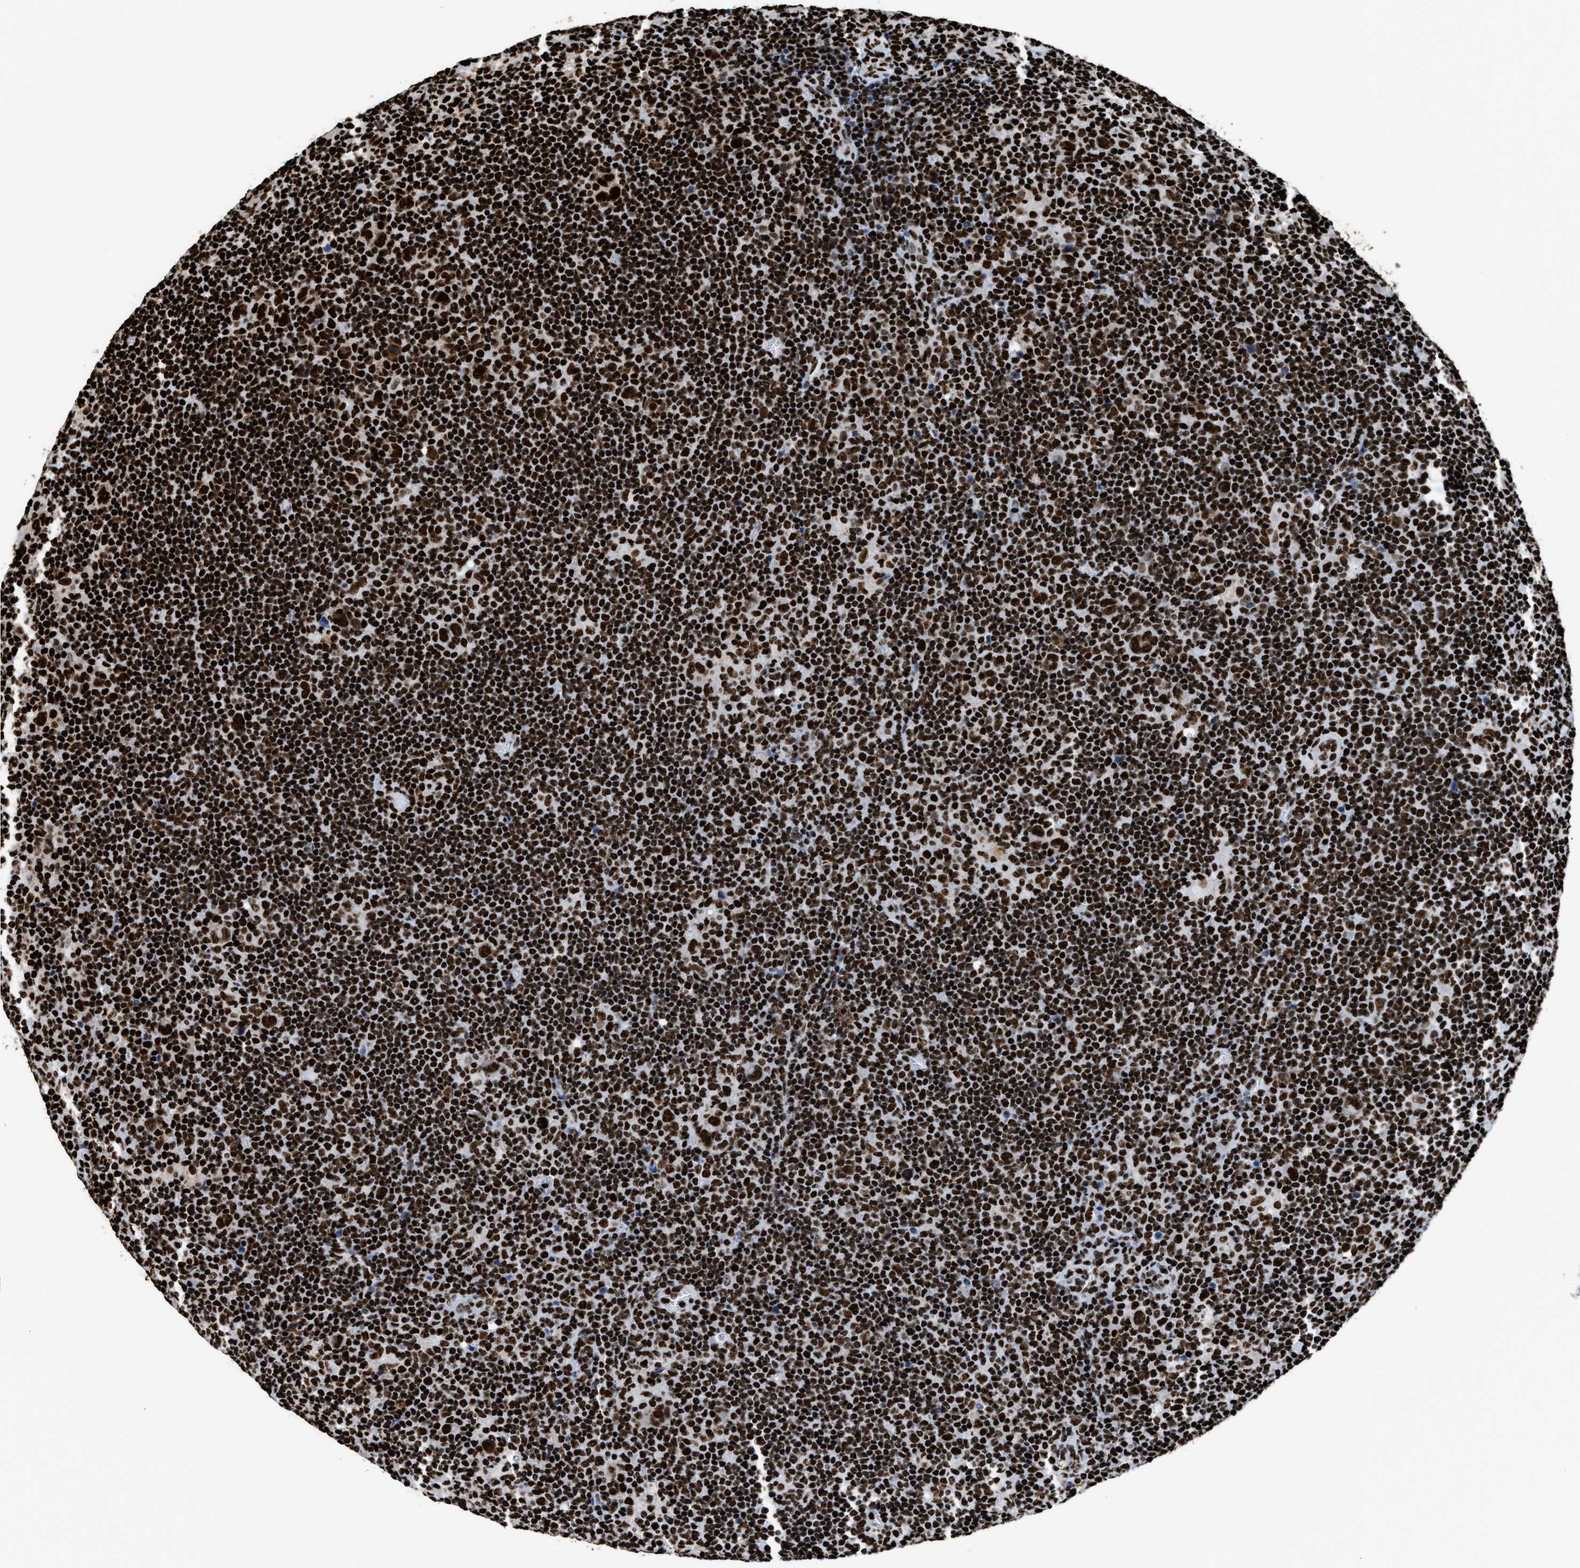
{"staining": {"intensity": "strong", "quantity": ">75%", "location": "nuclear"}, "tissue": "lymphoma", "cell_type": "Tumor cells", "image_type": "cancer", "snomed": [{"axis": "morphology", "description": "Hodgkin's disease, NOS"}, {"axis": "topography", "description": "Lymph node"}], "caption": "Immunohistochemistry of human lymphoma shows high levels of strong nuclear positivity in approximately >75% of tumor cells.", "gene": "HNRNPM", "patient": {"sex": "female", "age": 57}}